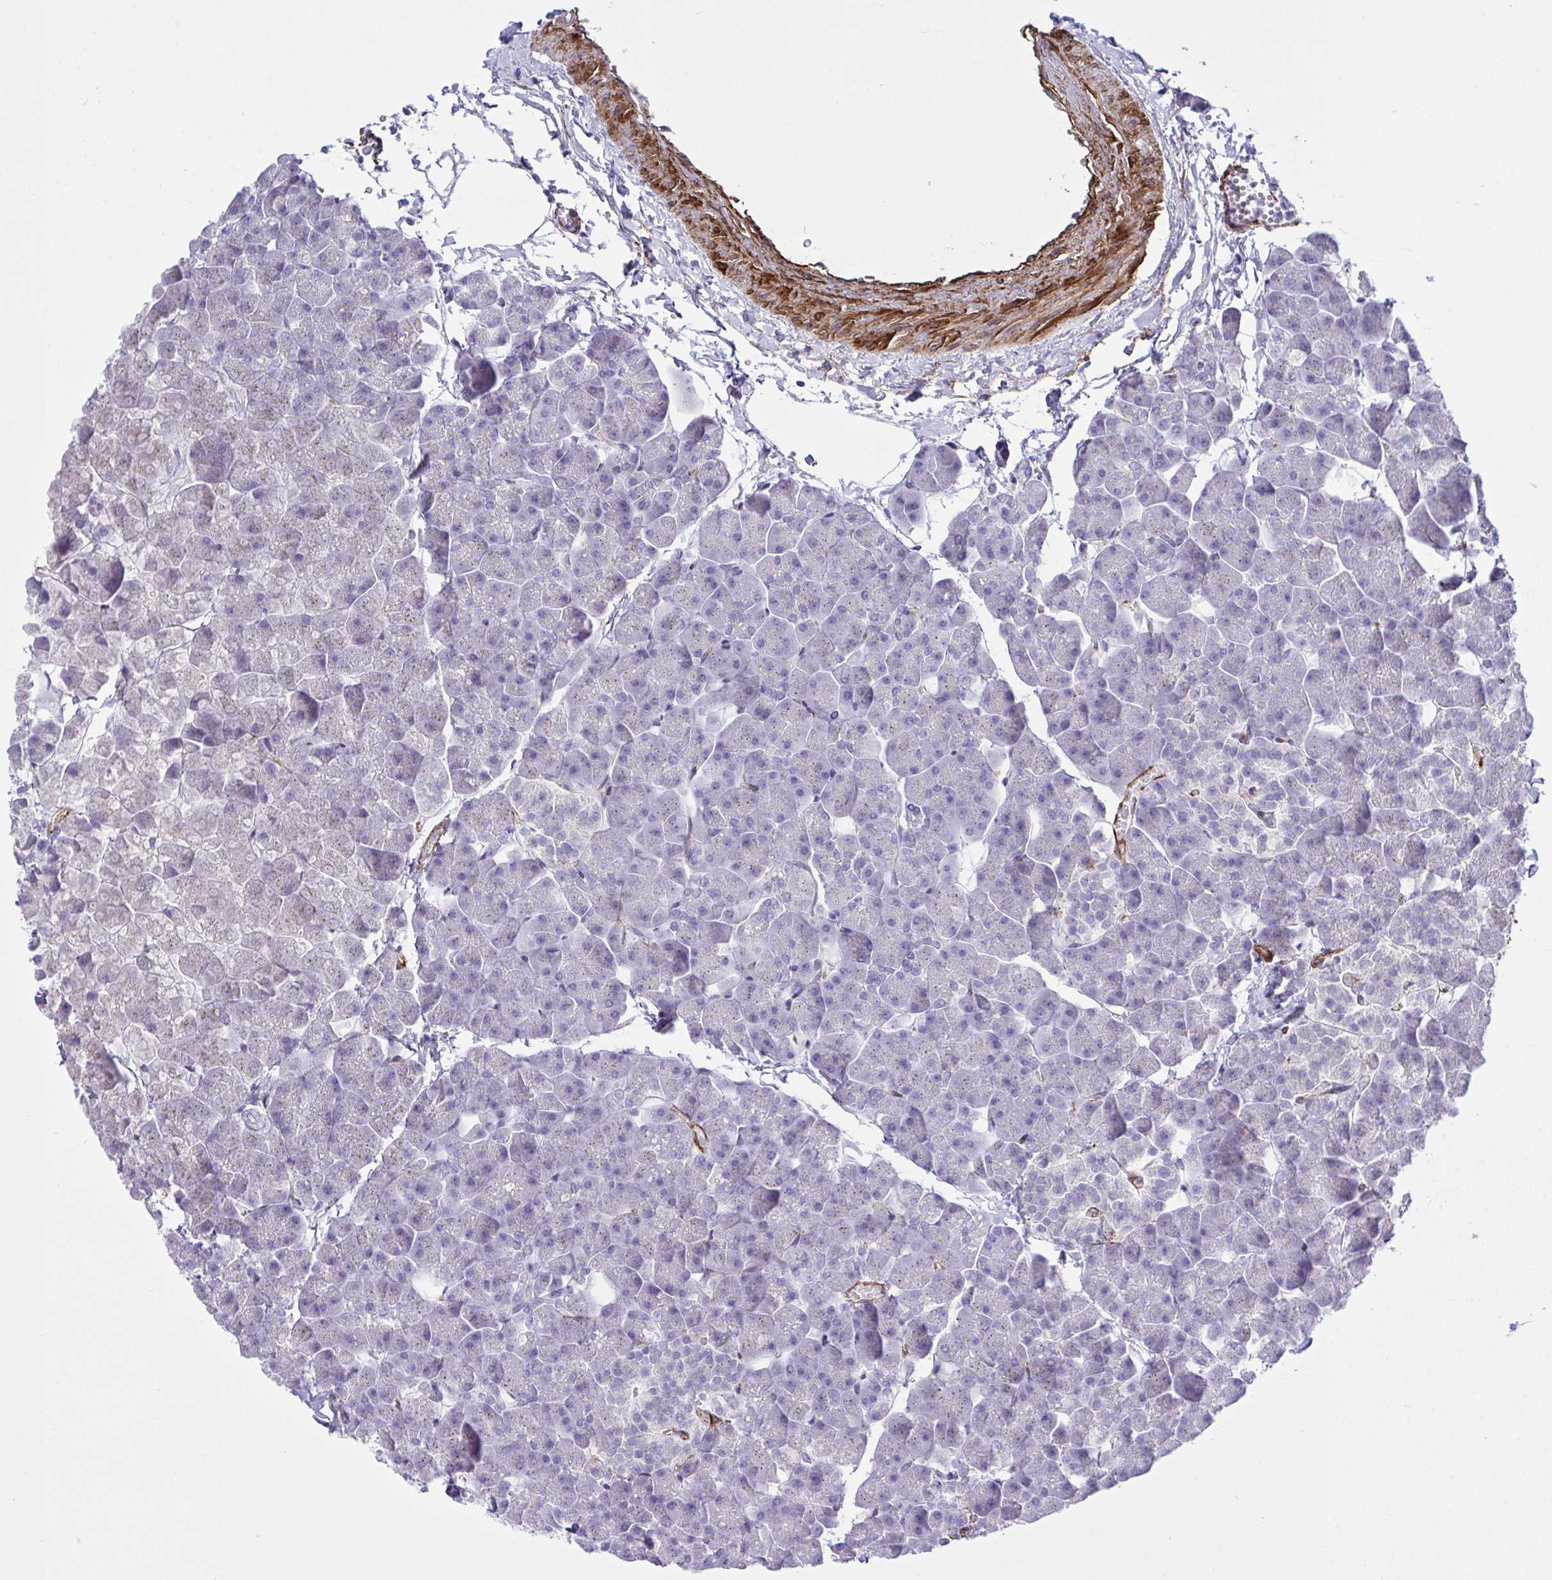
{"staining": {"intensity": "negative", "quantity": "none", "location": "none"}, "tissue": "pancreas", "cell_type": "Exocrine glandular cells", "image_type": "normal", "snomed": [{"axis": "morphology", "description": "Normal tissue, NOS"}, {"axis": "topography", "description": "Pancreas"}], "caption": "Benign pancreas was stained to show a protein in brown. There is no significant expression in exocrine glandular cells. Nuclei are stained in blue.", "gene": "SYNPO2L", "patient": {"sex": "male", "age": 35}}